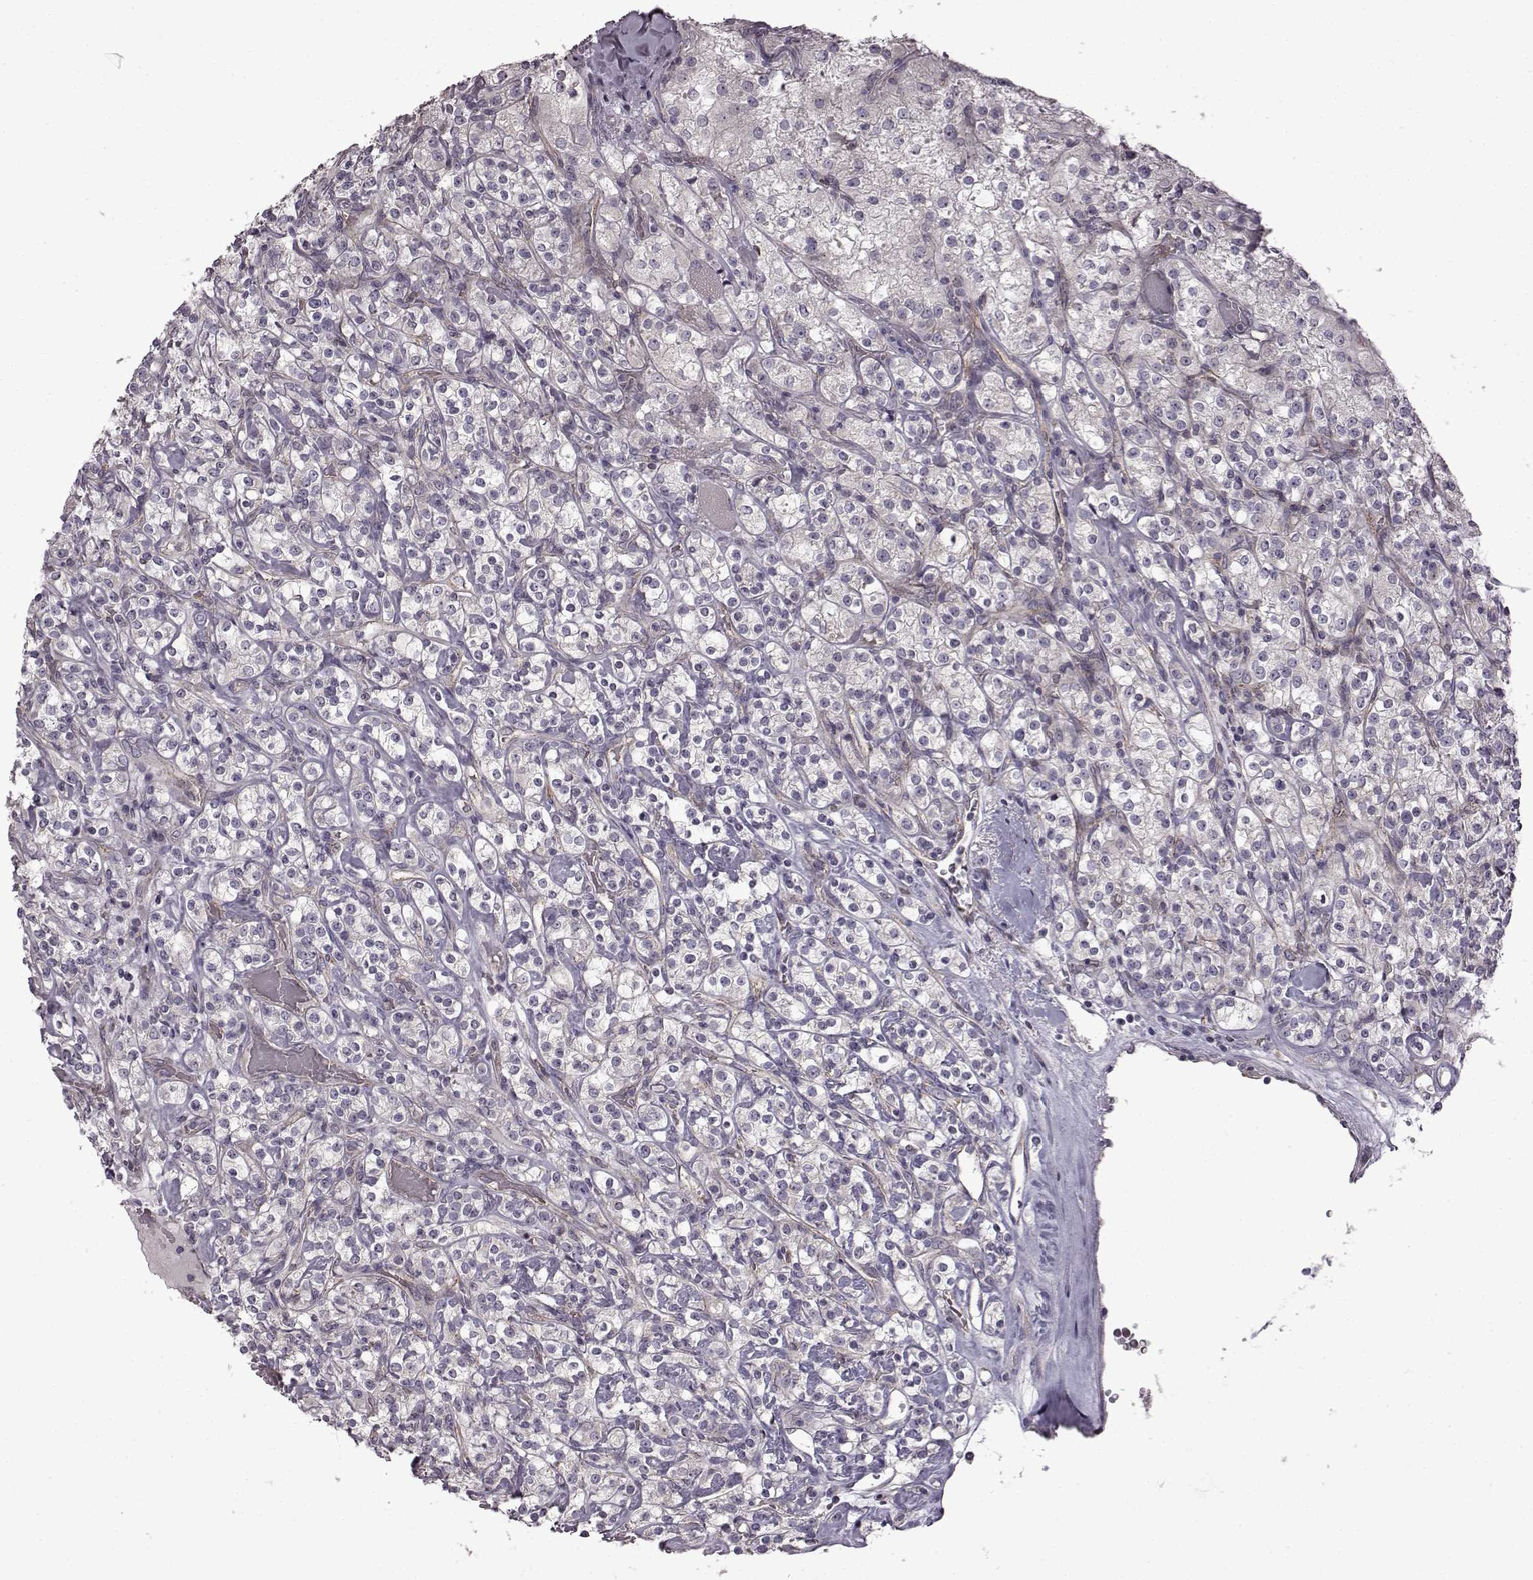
{"staining": {"intensity": "negative", "quantity": "none", "location": "none"}, "tissue": "renal cancer", "cell_type": "Tumor cells", "image_type": "cancer", "snomed": [{"axis": "morphology", "description": "Adenocarcinoma, NOS"}, {"axis": "topography", "description": "Kidney"}], "caption": "High power microscopy micrograph of an immunohistochemistry (IHC) photomicrograph of renal adenocarcinoma, revealing no significant expression in tumor cells.", "gene": "B3GNT6", "patient": {"sex": "male", "age": 77}}